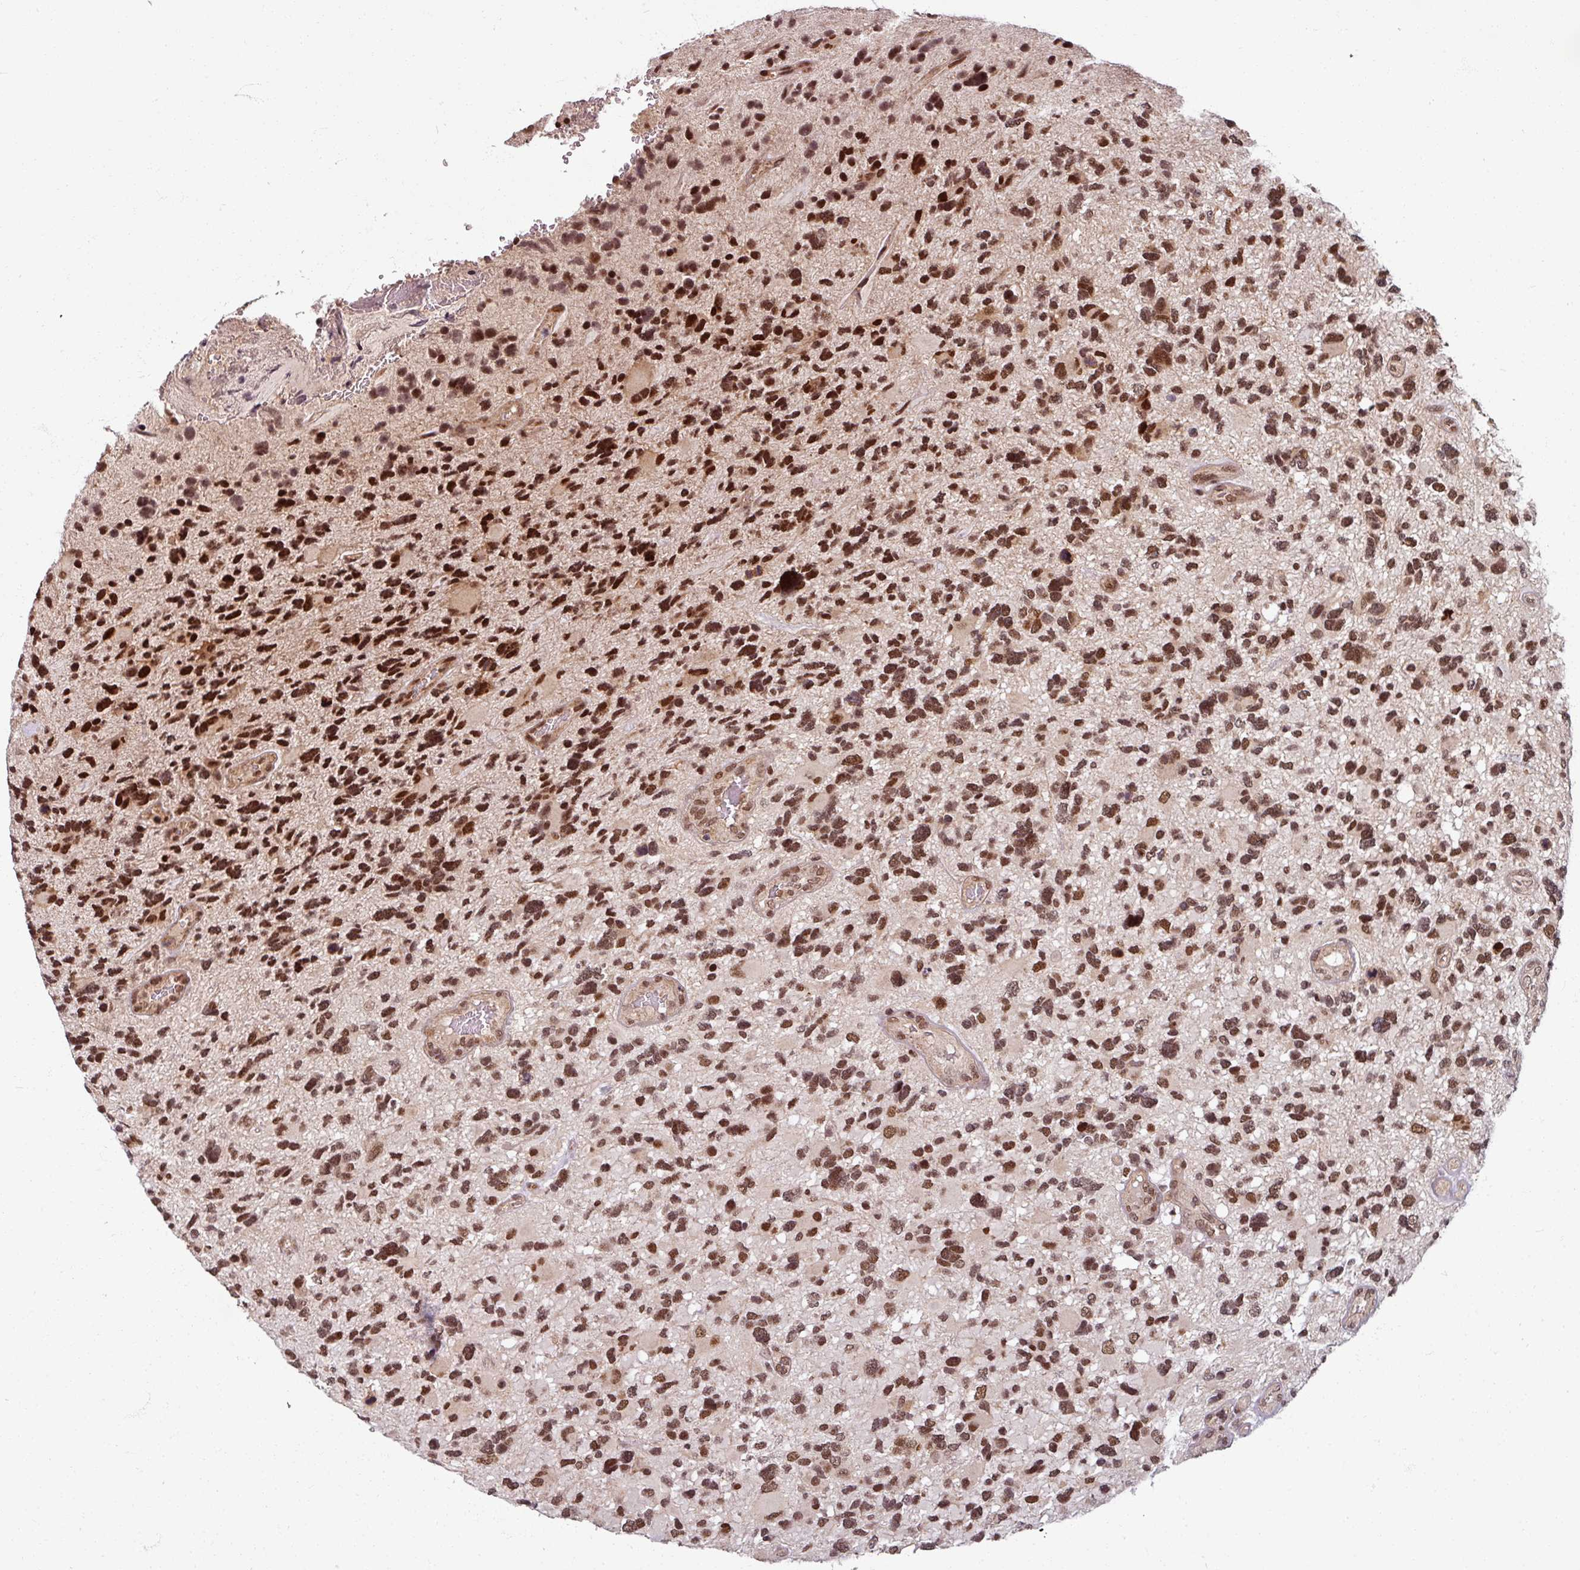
{"staining": {"intensity": "strong", "quantity": ">75%", "location": "nuclear"}, "tissue": "glioma", "cell_type": "Tumor cells", "image_type": "cancer", "snomed": [{"axis": "morphology", "description": "Glioma, malignant, High grade"}, {"axis": "topography", "description": "Brain"}], "caption": "DAB immunohistochemical staining of human malignant glioma (high-grade) reveals strong nuclear protein positivity in about >75% of tumor cells.", "gene": "SWI5", "patient": {"sex": "female", "age": 11}}